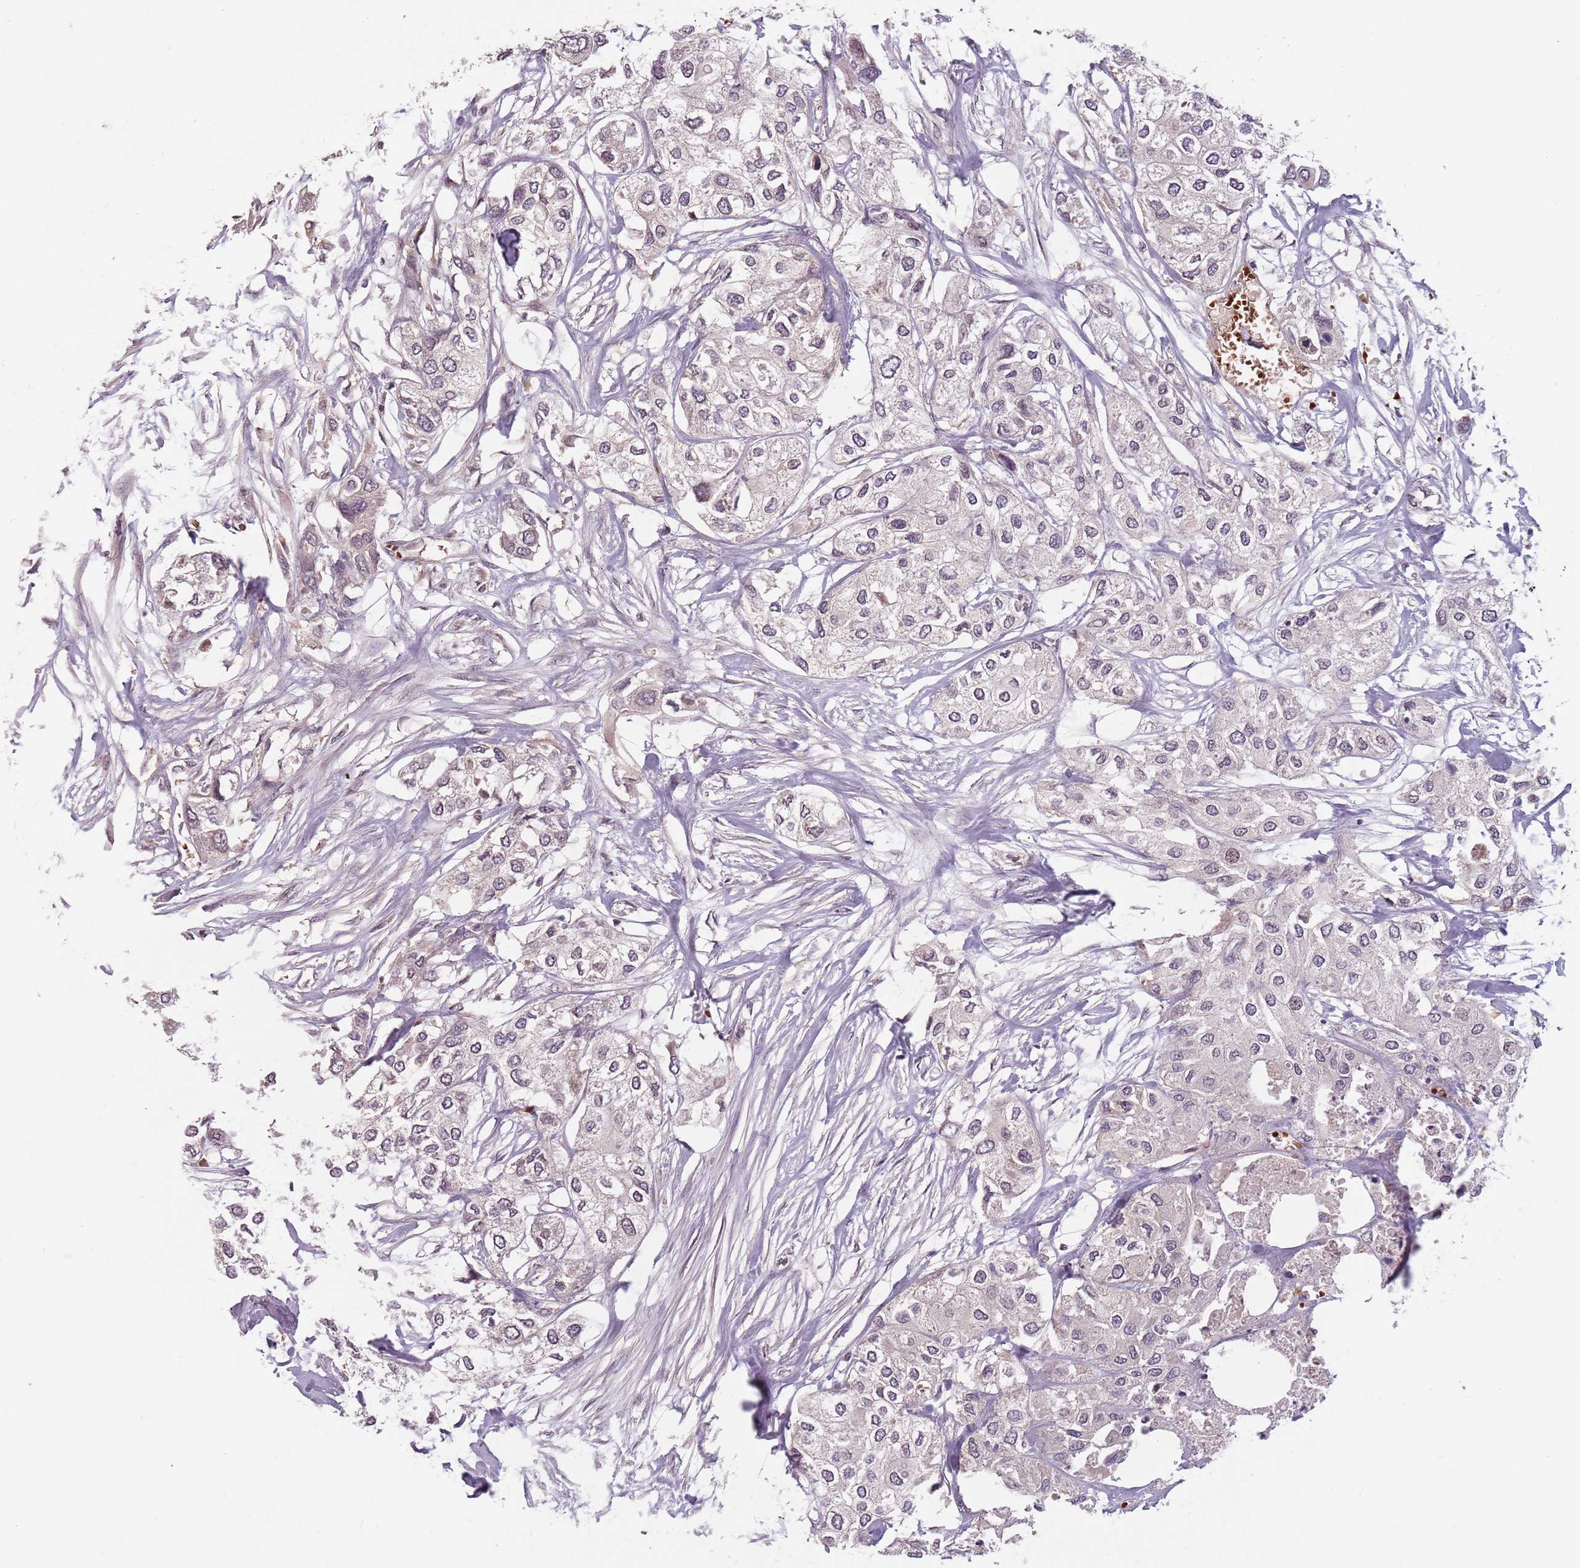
{"staining": {"intensity": "negative", "quantity": "none", "location": "none"}, "tissue": "urothelial cancer", "cell_type": "Tumor cells", "image_type": "cancer", "snomed": [{"axis": "morphology", "description": "Urothelial carcinoma, High grade"}, {"axis": "topography", "description": "Urinary bladder"}], "caption": "Tumor cells show no significant staining in urothelial cancer.", "gene": "GPR180", "patient": {"sex": "male", "age": 64}}